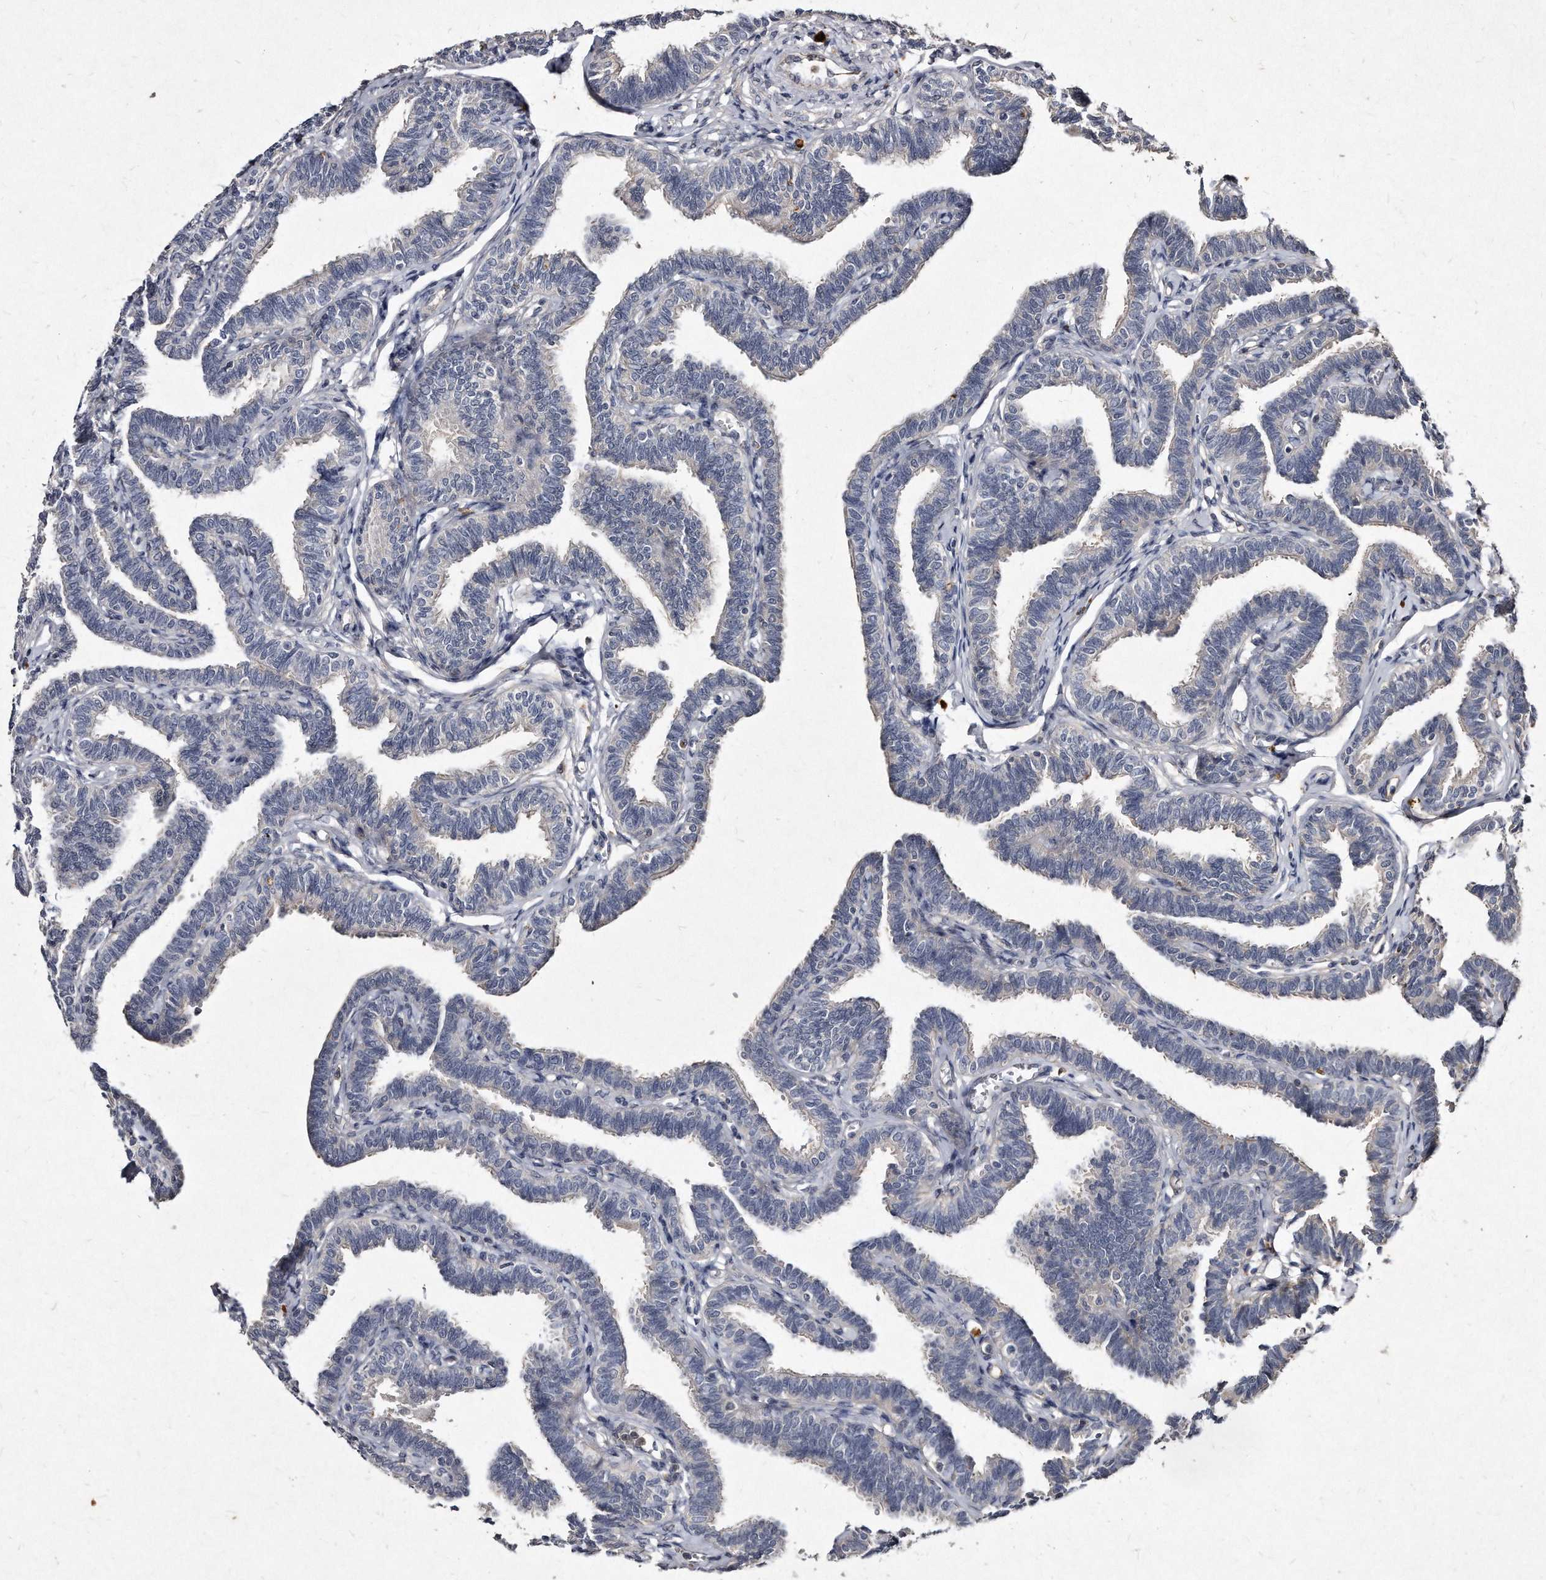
{"staining": {"intensity": "negative", "quantity": "none", "location": "none"}, "tissue": "fallopian tube", "cell_type": "Glandular cells", "image_type": "normal", "snomed": [{"axis": "morphology", "description": "Normal tissue, NOS"}, {"axis": "topography", "description": "Fallopian tube"}, {"axis": "topography", "description": "Ovary"}], "caption": "IHC photomicrograph of normal fallopian tube stained for a protein (brown), which displays no staining in glandular cells.", "gene": "KLHDC3", "patient": {"sex": "female", "age": 23}}